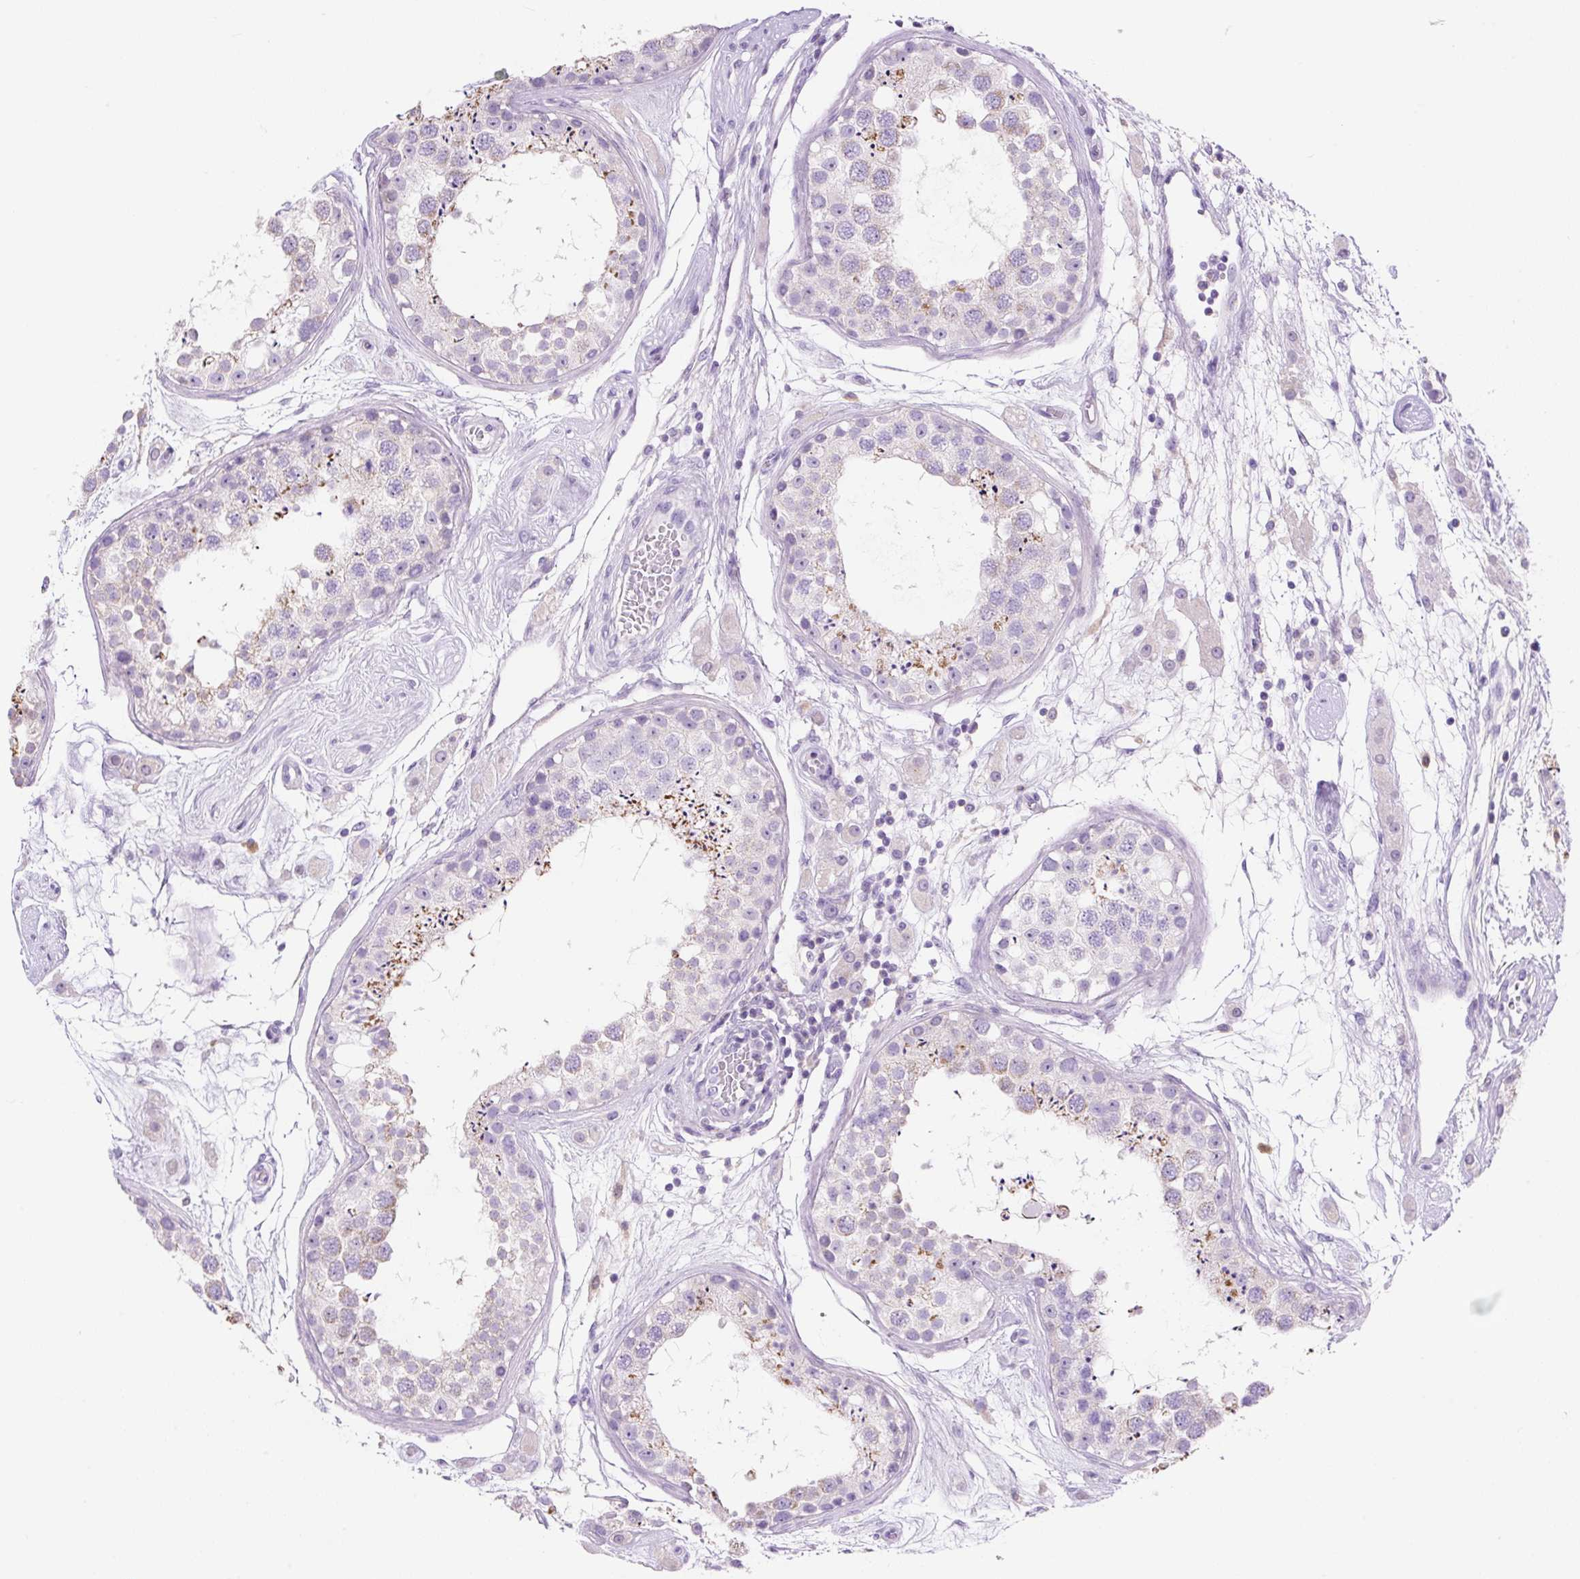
{"staining": {"intensity": "moderate", "quantity": "<25%", "location": "cytoplasmic/membranous"}, "tissue": "testis", "cell_type": "Cells in seminiferous ducts", "image_type": "normal", "snomed": [{"axis": "morphology", "description": "Normal tissue, NOS"}, {"axis": "topography", "description": "Testis"}], "caption": "Immunohistochemistry (DAB (3,3'-diaminobenzidine)) staining of normal human testis demonstrates moderate cytoplasmic/membranous protein positivity in approximately <25% of cells in seminiferous ducts.", "gene": "NDST3", "patient": {"sex": "male", "age": 25}}